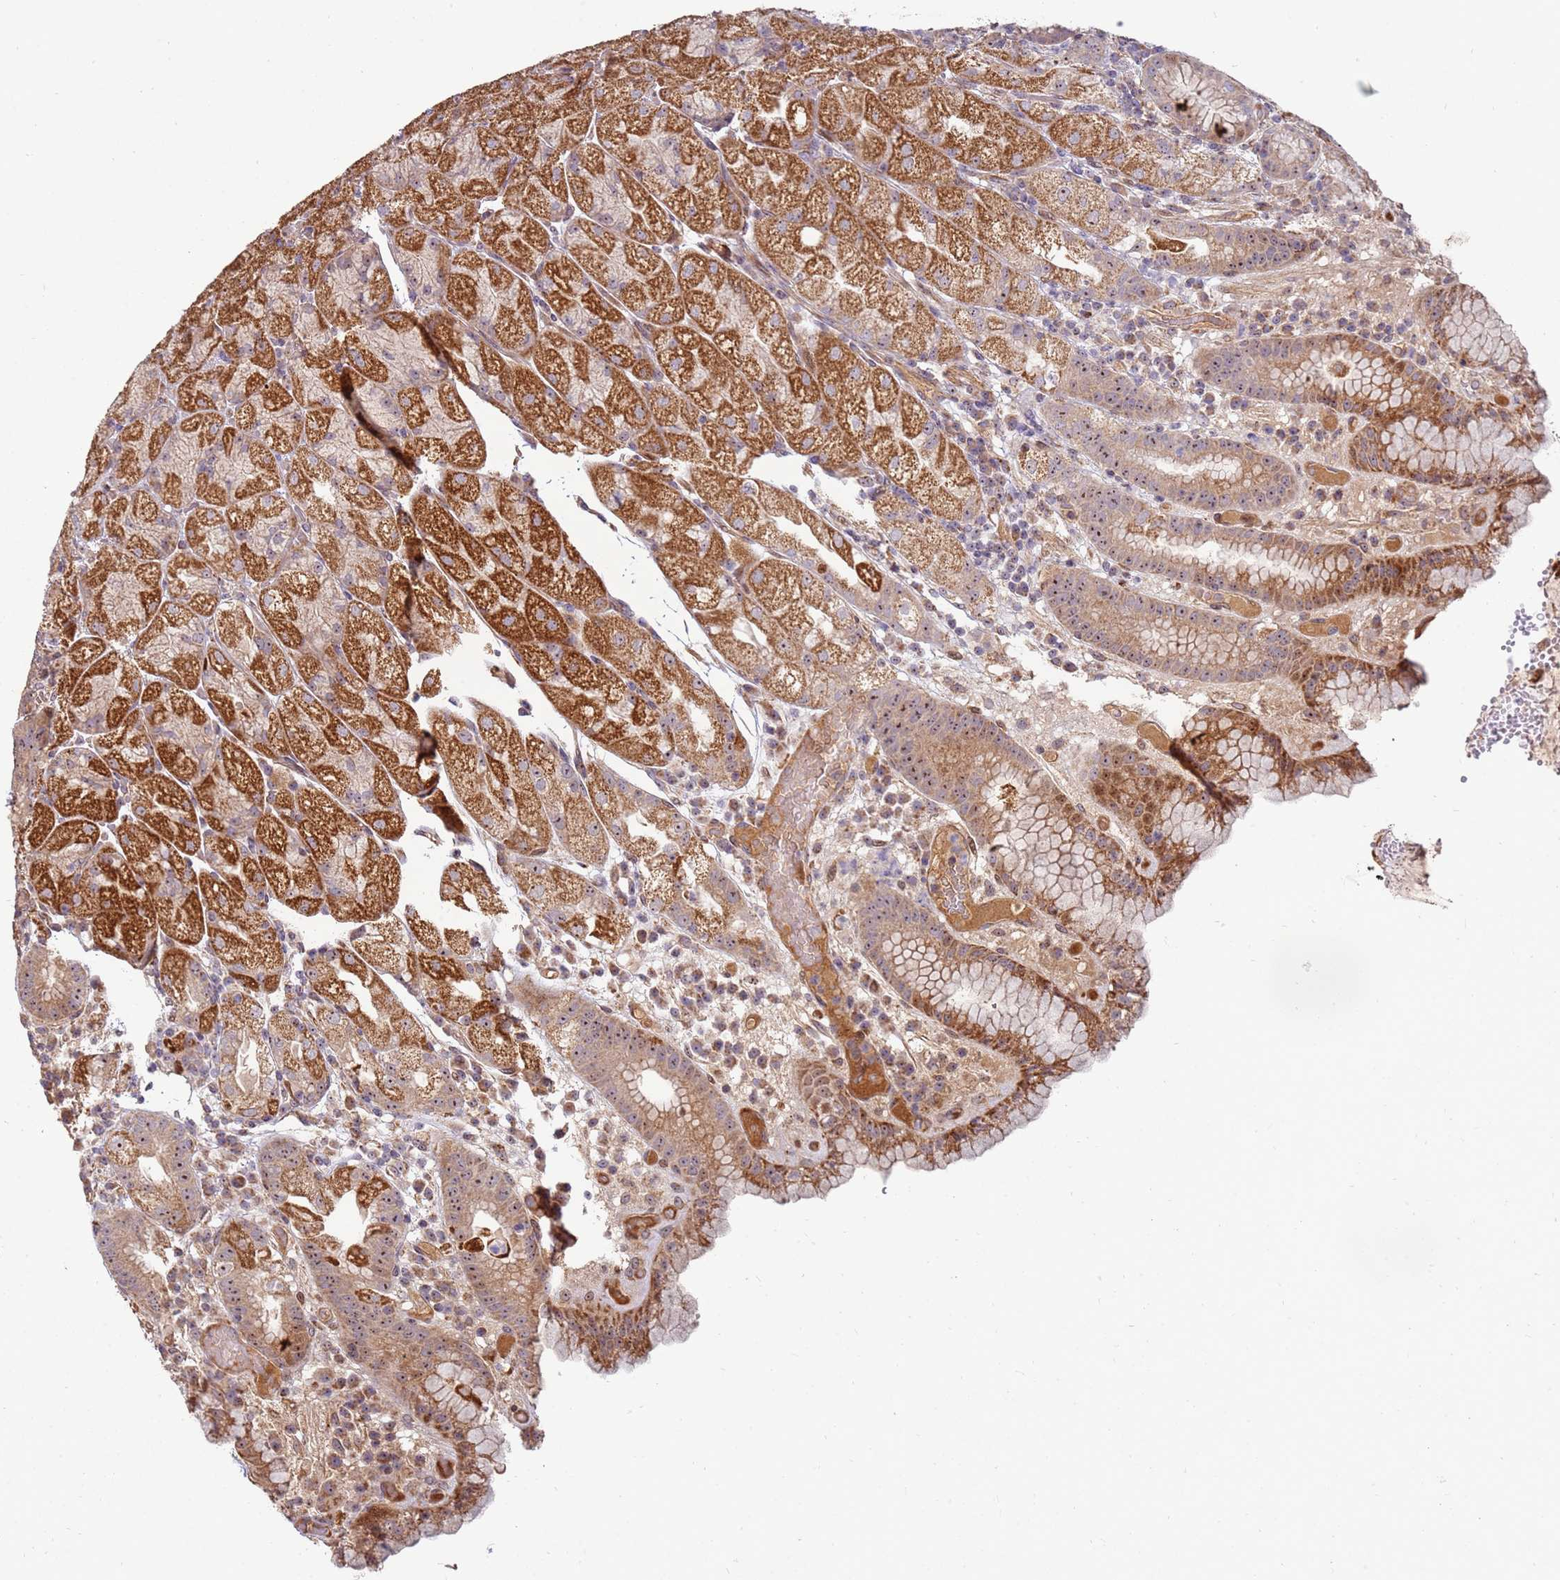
{"staining": {"intensity": "strong", "quantity": ">75%", "location": "cytoplasmic/membranous,nuclear"}, "tissue": "stomach", "cell_type": "Glandular cells", "image_type": "normal", "snomed": [{"axis": "morphology", "description": "Normal tissue, NOS"}, {"axis": "topography", "description": "Stomach, upper"}], "caption": "A high amount of strong cytoplasmic/membranous,nuclear expression is appreciated in approximately >75% of glandular cells in benign stomach. The protein of interest is stained brown, and the nuclei are stained in blue (DAB (3,3'-diaminobenzidine) IHC with brightfield microscopy, high magnification).", "gene": "KIF25", "patient": {"sex": "male", "age": 52}}